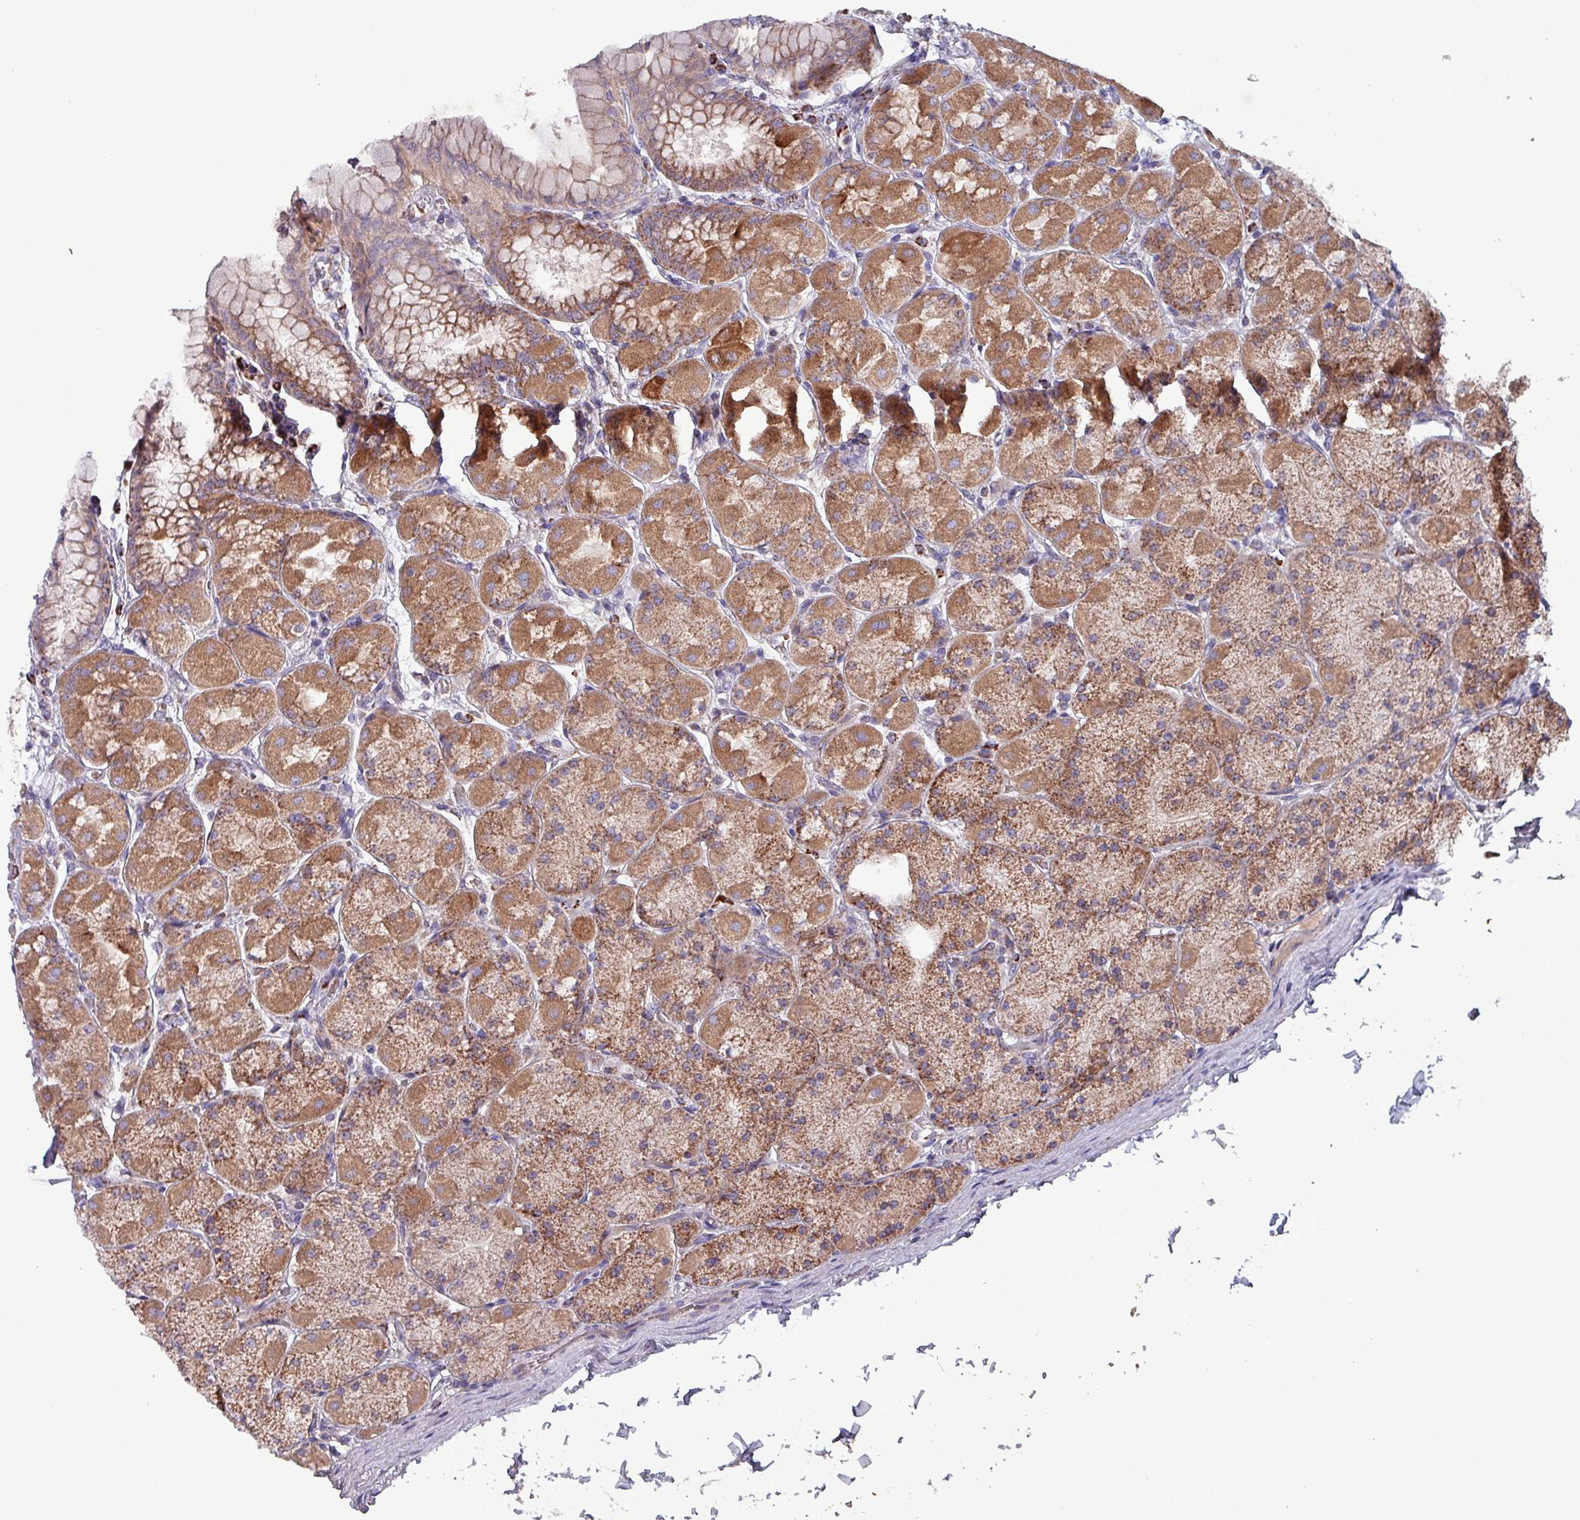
{"staining": {"intensity": "moderate", "quantity": ">75%", "location": "cytoplasmic/membranous"}, "tissue": "stomach", "cell_type": "Glandular cells", "image_type": "normal", "snomed": [{"axis": "morphology", "description": "Normal tissue, NOS"}, {"axis": "topography", "description": "Stomach, upper"}], "caption": "This is a photomicrograph of immunohistochemistry (IHC) staining of normal stomach, which shows moderate expression in the cytoplasmic/membranous of glandular cells.", "gene": "ZNF322", "patient": {"sex": "female", "age": 56}}